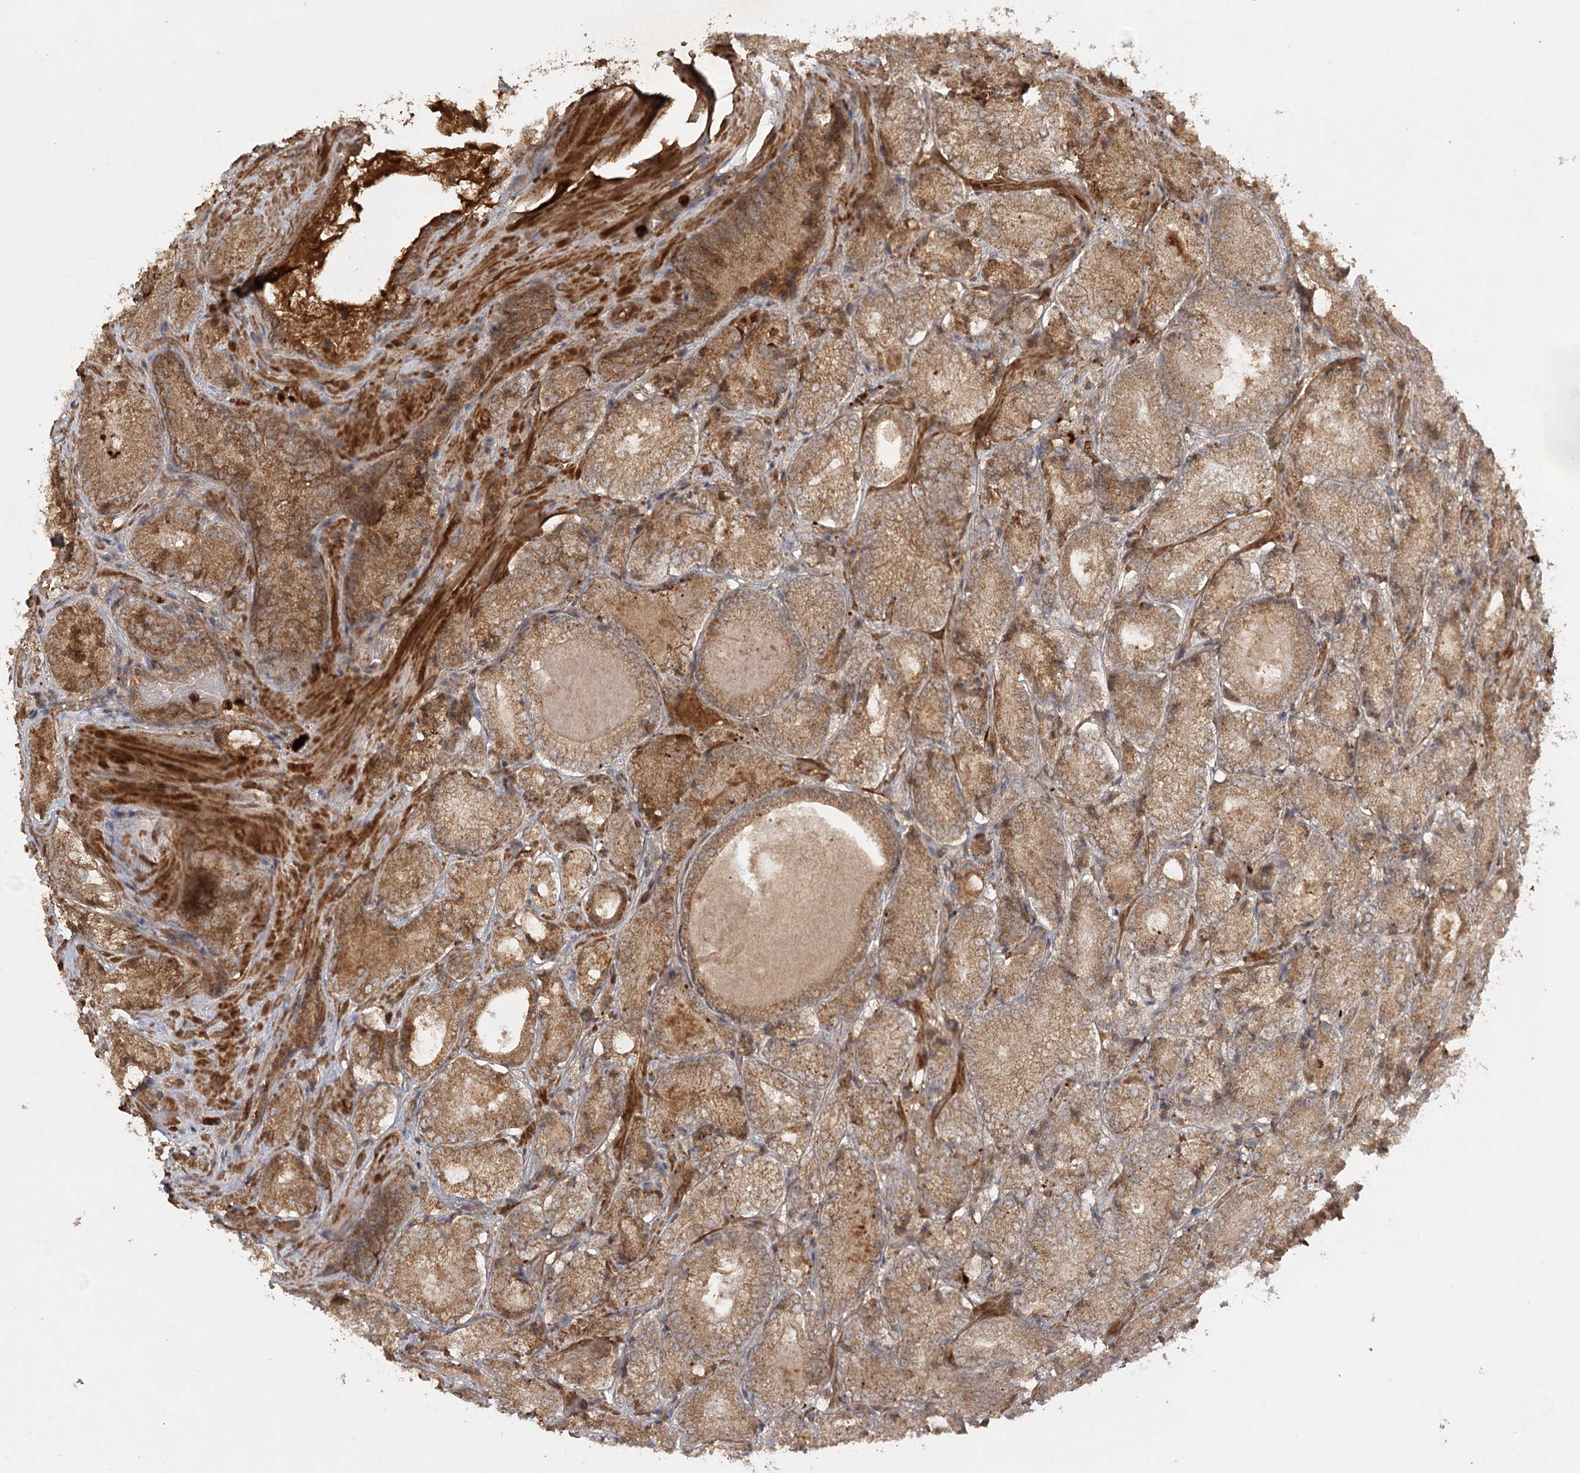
{"staining": {"intensity": "moderate", "quantity": ">75%", "location": "cytoplasmic/membranous"}, "tissue": "prostate cancer", "cell_type": "Tumor cells", "image_type": "cancer", "snomed": [{"axis": "morphology", "description": "Adenocarcinoma, Low grade"}, {"axis": "topography", "description": "Prostate"}], "caption": "Prostate cancer stained for a protein reveals moderate cytoplasmic/membranous positivity in tumor cells. Using DAB (brown) and hematoxylin (blue) stains, captured at high magnification using brightfield microscopy.", "gene": "ARL13A", "patient": {"sex": "male", "age": 74}}